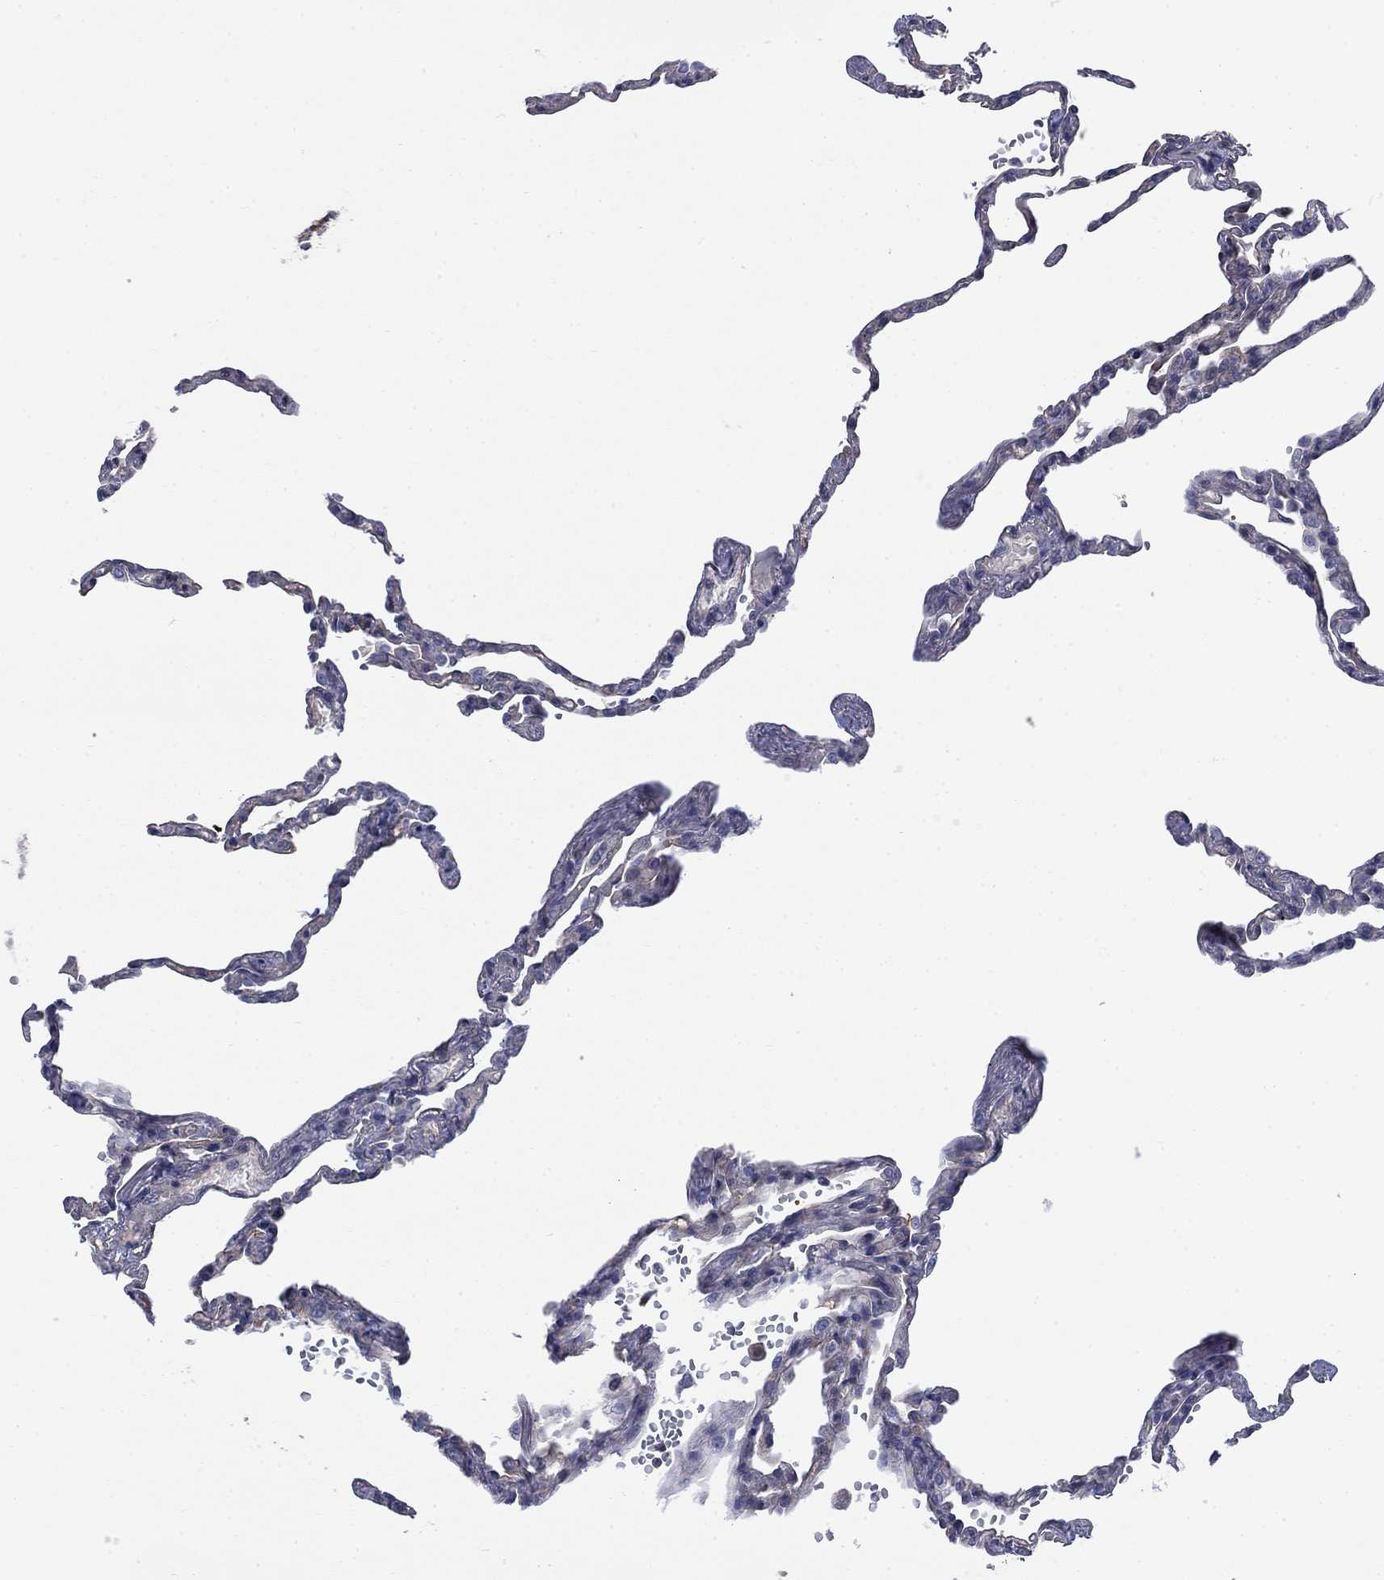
{"staining": {"intensity": "negative", "quantity": "none", "location": "none"}, "tissue": "lung", "cell_type": "Alveolar cells", "image_type": "normal", "snomed": [{"axis": "morphology", "description": "Normal tissue, NOS"}, {"axis": "topography", "description": "Lung"}], "caption": "IHC histopathology image of normal human lung stained for a protein (brown), which shows no staining in alveolar cells.", "gene": "PDZD2", "patient": {"sex": "male", "age": 78}}